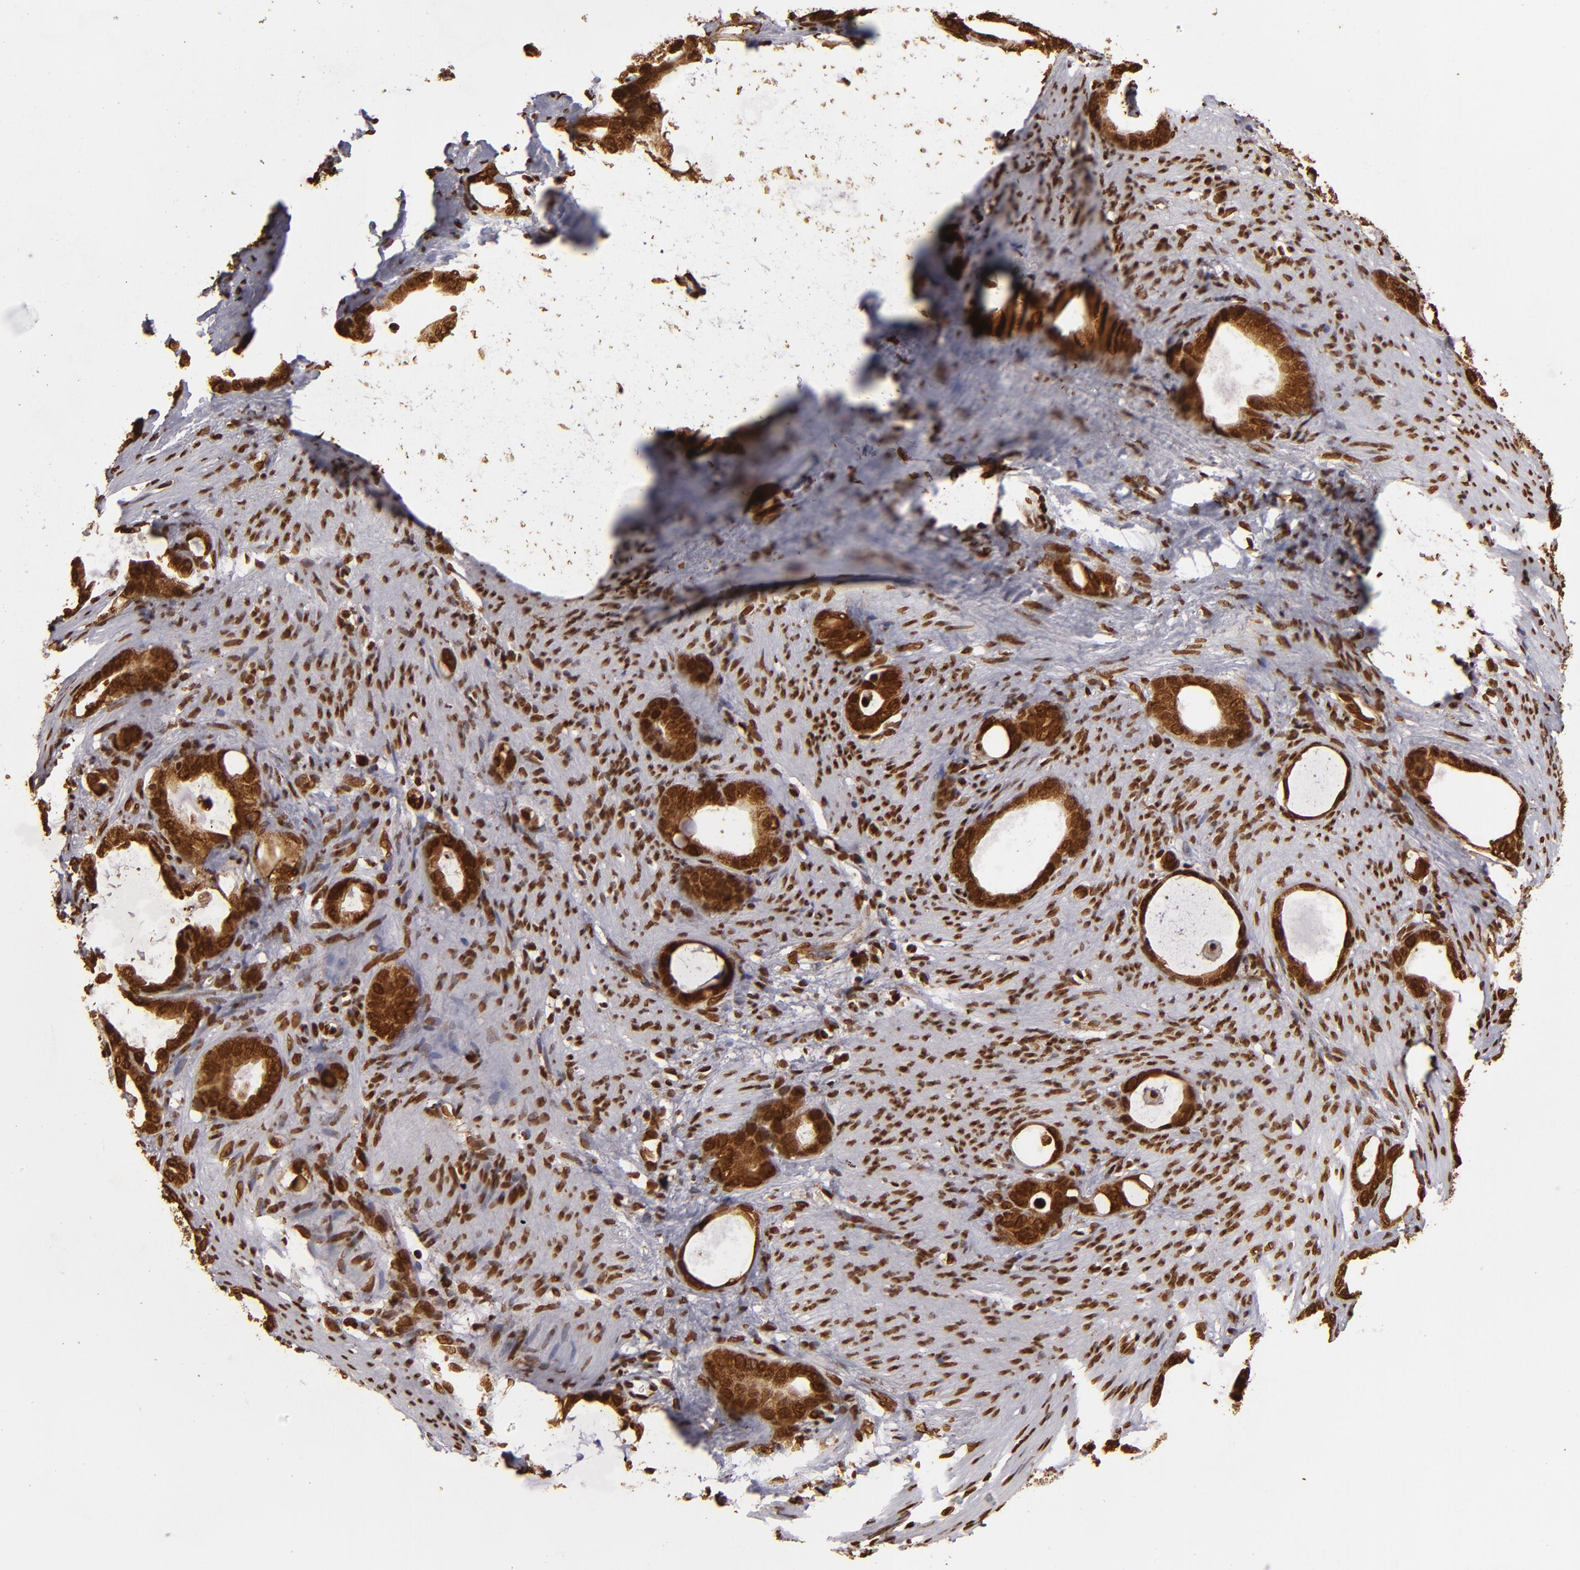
{"staining": {"intensity": "strong", "quantity": ">75%", "location": "cytoplasmic/membranous,nuclear"}, "tissue": "stomach cancer", "cell_type": "Tumor cells", "image_type": "cancer", "snomed": [{"axis": "morphology", "description": "Adenocarcinoma, NOS"}, {"axis": "topography", "description": "Stomach"}], "caption": "Brown immunohistochemical staining in stomach cancer (adenocarcinoma) reveals strong cytoplasmic/membranous and nuclear positivity in about >75% of tumor cells.", "gene": "CUL3", "patient": {"sex": "female", "age": 75}}